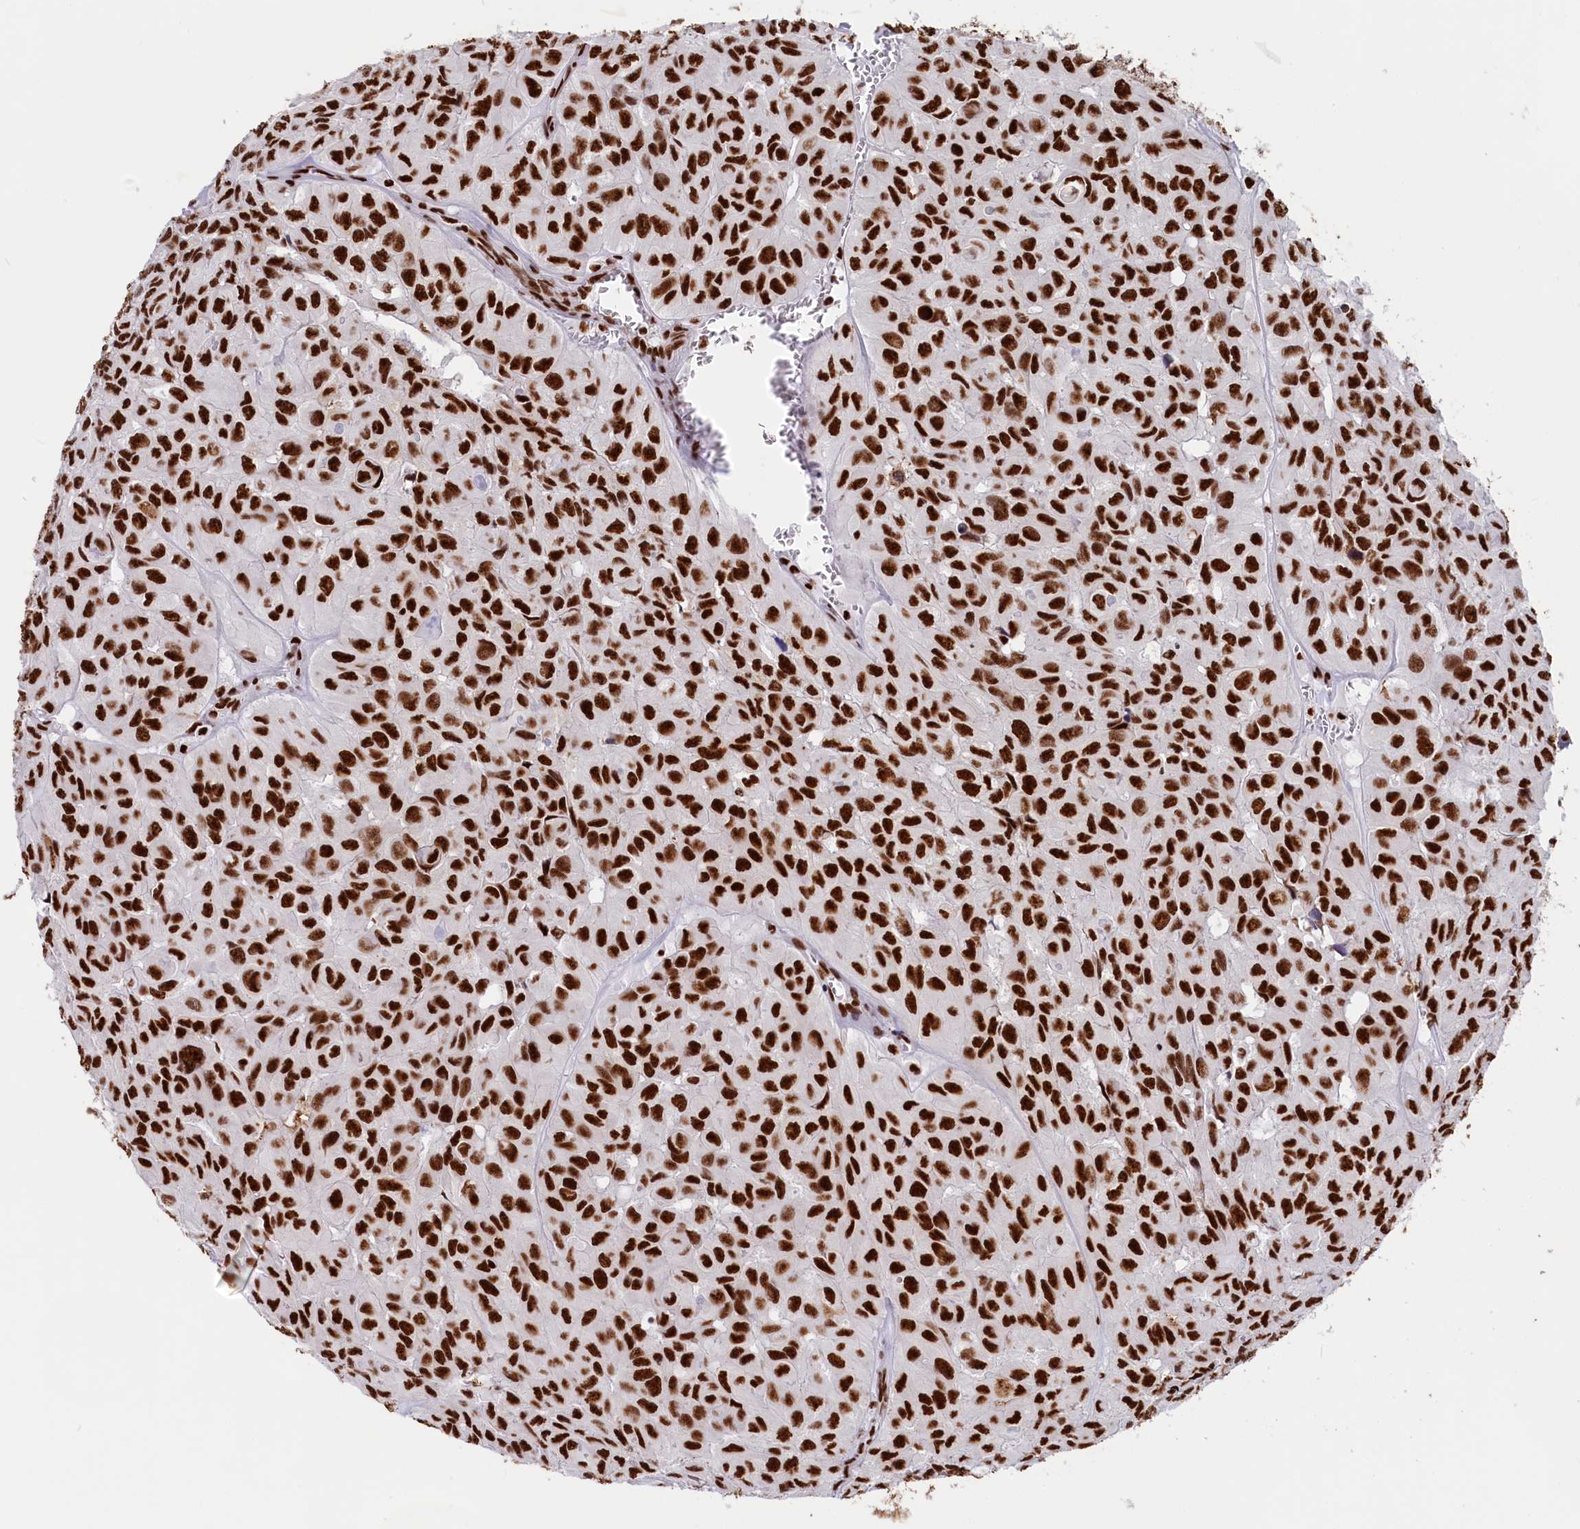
{"staining": {"intensity": "strong", "quantity": ">75%", "location": "nuclear"}, "tissue": "head and neck cancer", "cell_type": "Tumor cells", "image_type": "cancer", "snomed": [{"axis": "morphology", "description": "Adenocarcinoma, NOS"}, {"axis": "topography", "description": "Salivary gland, NOS"}, {"axis": "topography", "description": "Head-Neck"}], "caption": "DAB immunohistochemical staining of human head and neck cancer (adenocarcinoma) shows strong nuclear protein positivity in about >75% of tumor cells.", "gene": "SNRNP70", "patient": {"sex": "female", "age": 76}}